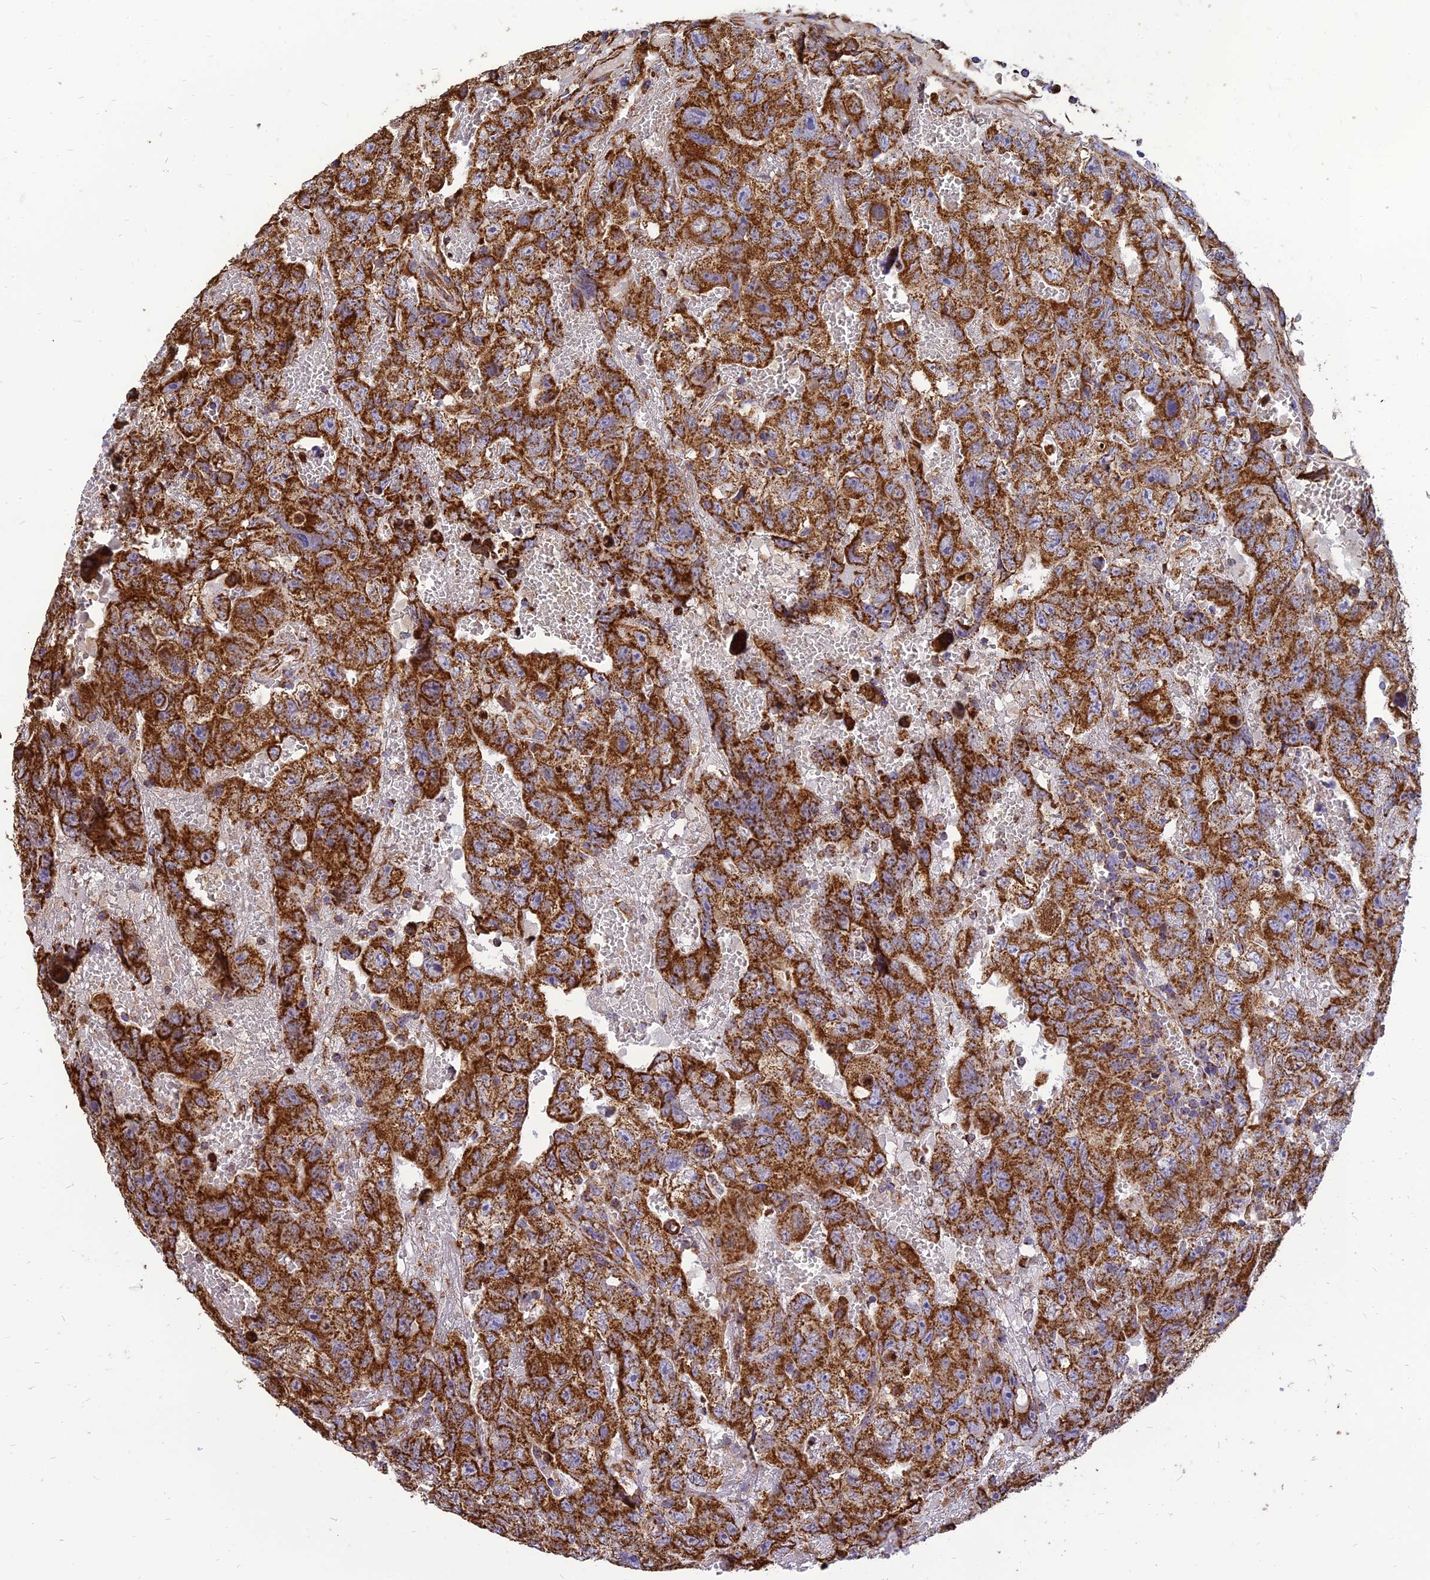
{"staining": {"intensity": "strong", "quantity": ">75%", "location": "cytoplasmic/membranous"}, "tissue": "testis cancer", "cell_type": "Tumor cells", "image_type": "cancer", "snomed": [{"axis": "morphology", "description": "Carcinoma, Embryonal, NOS"}, {"axis": "topography", "description": "Testis"}], "caption": "Protein expression analysis of embryonal carcinoma (testis) demonstrates strong cytoplasmic/membranous positivity in about >75% of tumor cells.", "gene": "THUMPD2", "patient": {"sex": "male", "age": 45}}